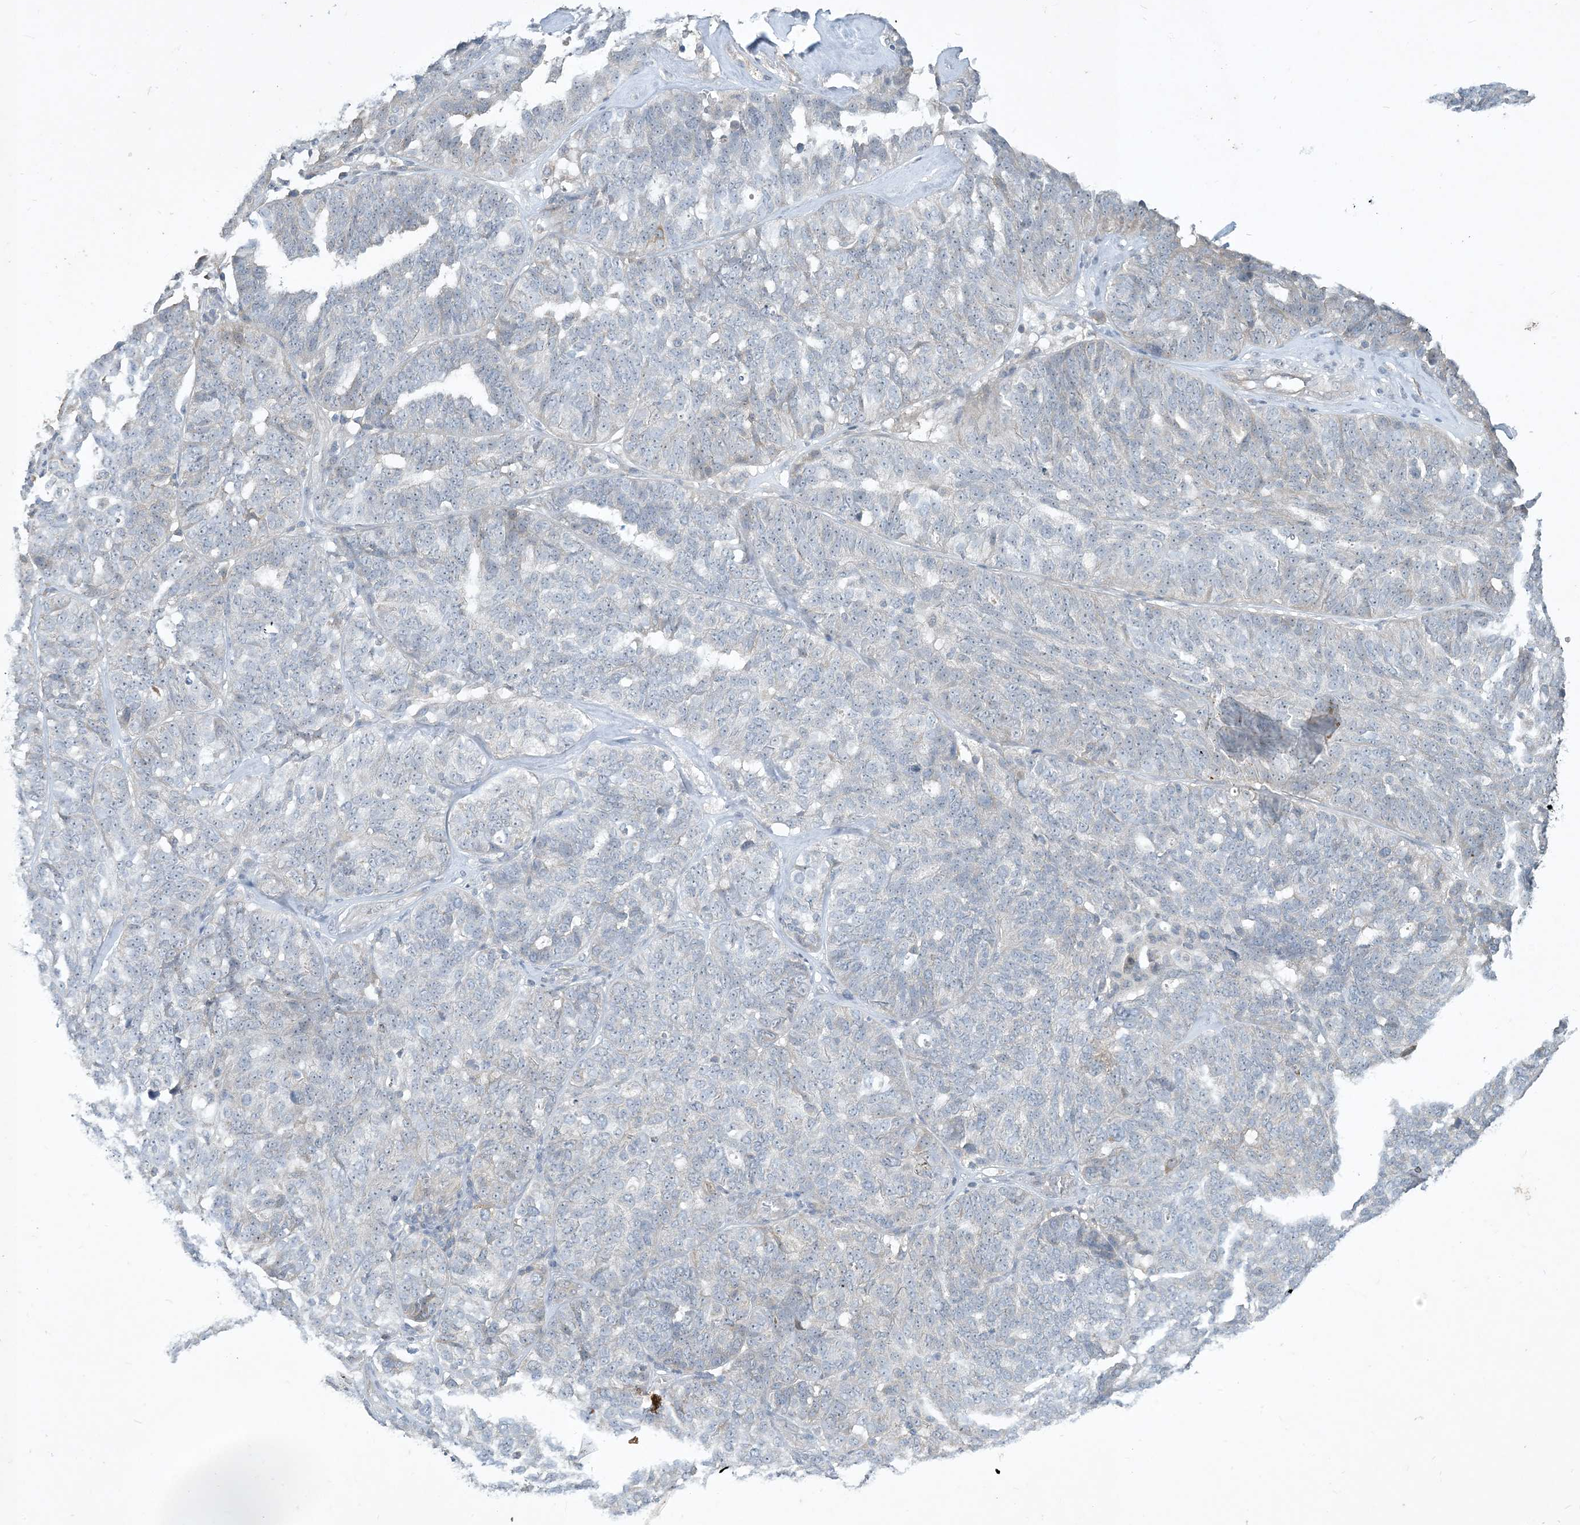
{"staining": {"intensity": "moderate", "quantity": "<25%", "location": "cytoplasmic/membranous"}, "tissue": "ovarian cancer", "cell_type": "Tumor cells", "image_type": "cancer", "snomed": [{"axis": "morphology", "description": "Cystadenocarcinoma, serous, NOS"}, {"axis": "topography", "description": "Ovary"}], "caption": "An image of serous cystadenocarcinoma (ovarian) stained for a protein displays moderate cytoplasmic/membranous brown staining in tumor cells.", "gene": "CDS1", "patient": {"sex": "female", "age": 59}}